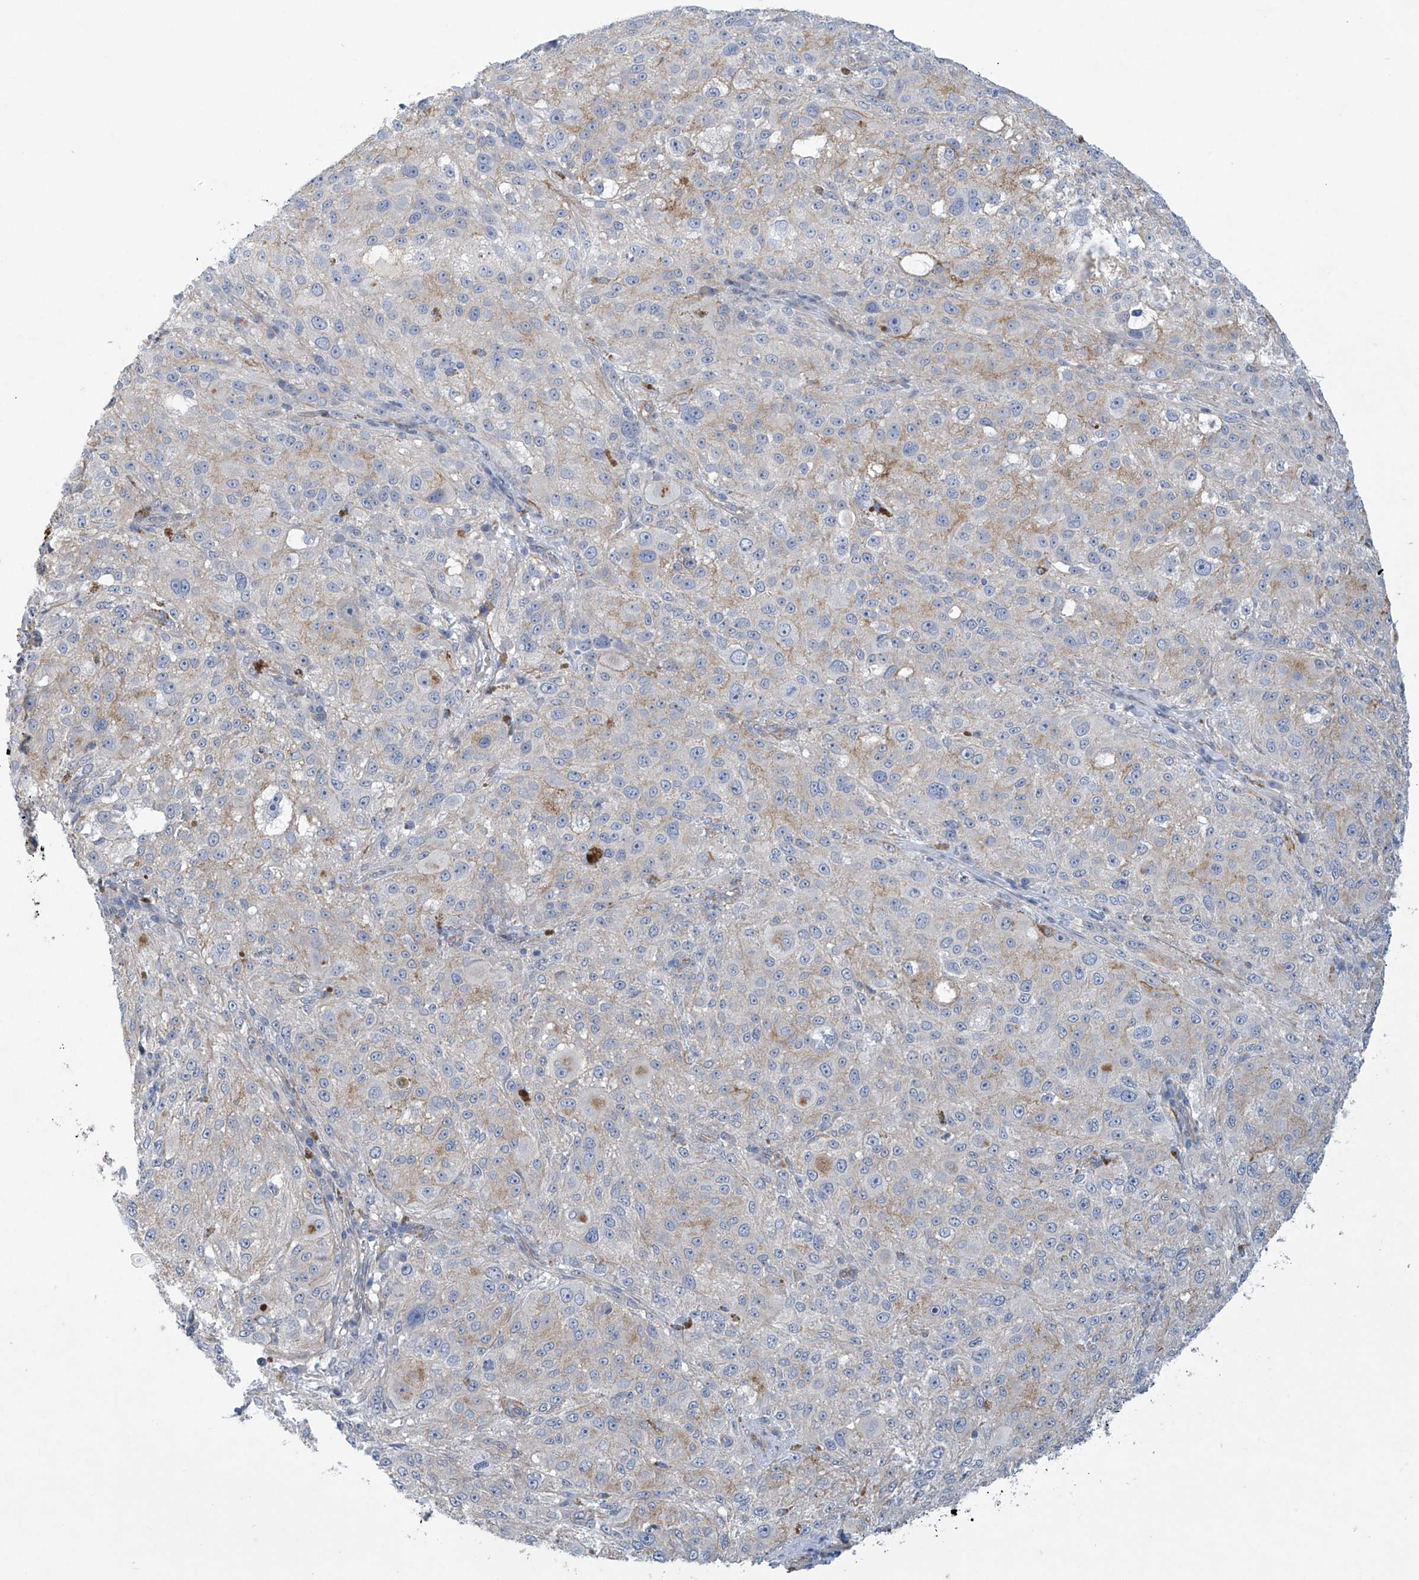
{"staining": {"intensity": "weak", "quantity": "<25%", "location": "cytoplasmic/membranous"}, "tissue": "melanoma", "cell_type": "Tumor cells", "image_type": "cancer", "snomed": [{"axis": "morphology", "description": "Necrosis, NOS"}, {"axis": "morphology", "description": "Malignant melanoma, NOS"}, {"axis": "topography", "description": "Skin"}], "caption": "Histopathology image shows no protein expression in tumor cells of melanoma tissue.", "gene": "ABHD13", "patient": {"sex": "female", "age": 87}}